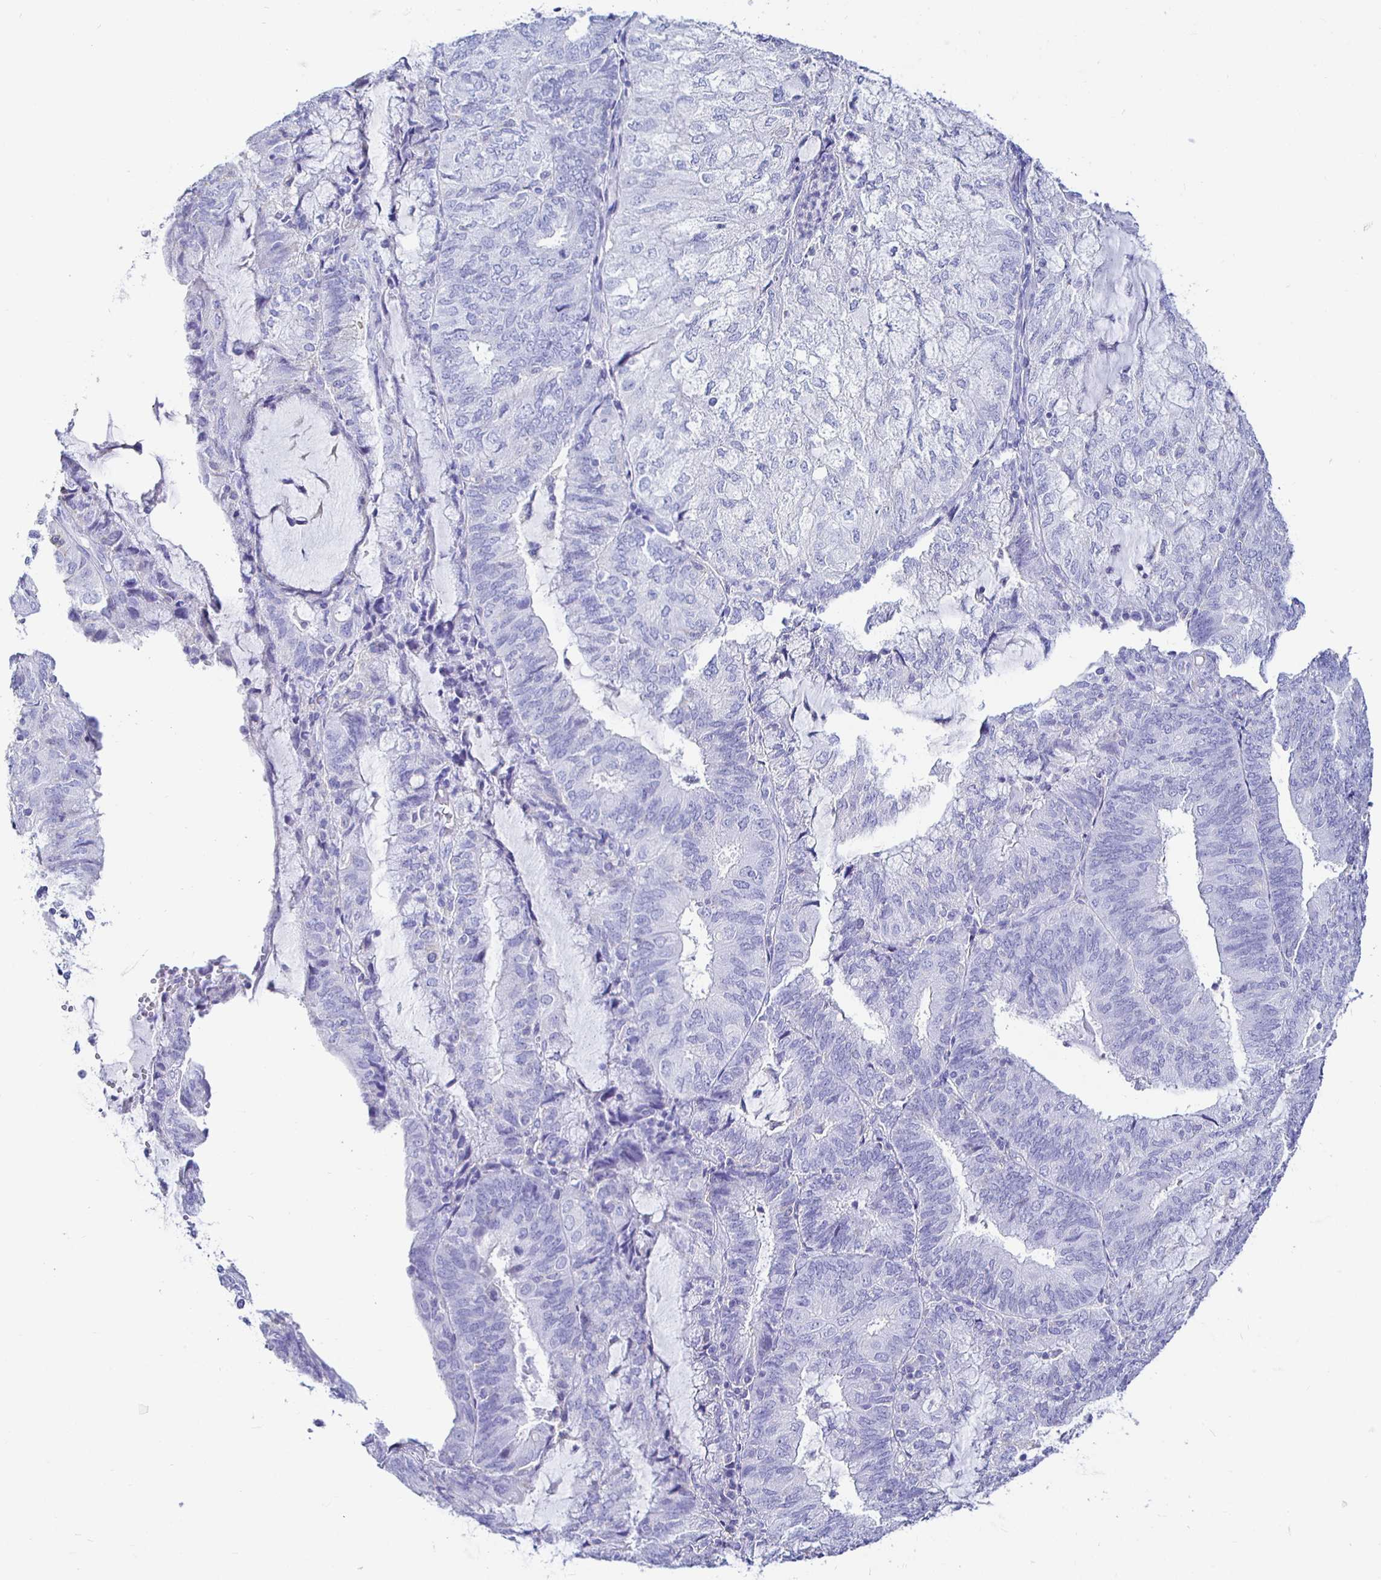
{"staining": {"intensity": "negative", "quantity": "none", "location": "none"}, "tissue": "endometrial cancer", "cell_type": "Tumor cells", "image_type": "cancer", "snomed": [{"axis": "morphology", "description": "Adenocarcinoma, NOS"}, {"axis": "topography", "description": "Endometrium"}], "caption": "High power microscopy micrograph of an IHC histopathology image of endometrial cancer, revealing no significant staining in tumor cells.", "gene": "UMOD", "patient": {"sex": "female", "age": 81}}